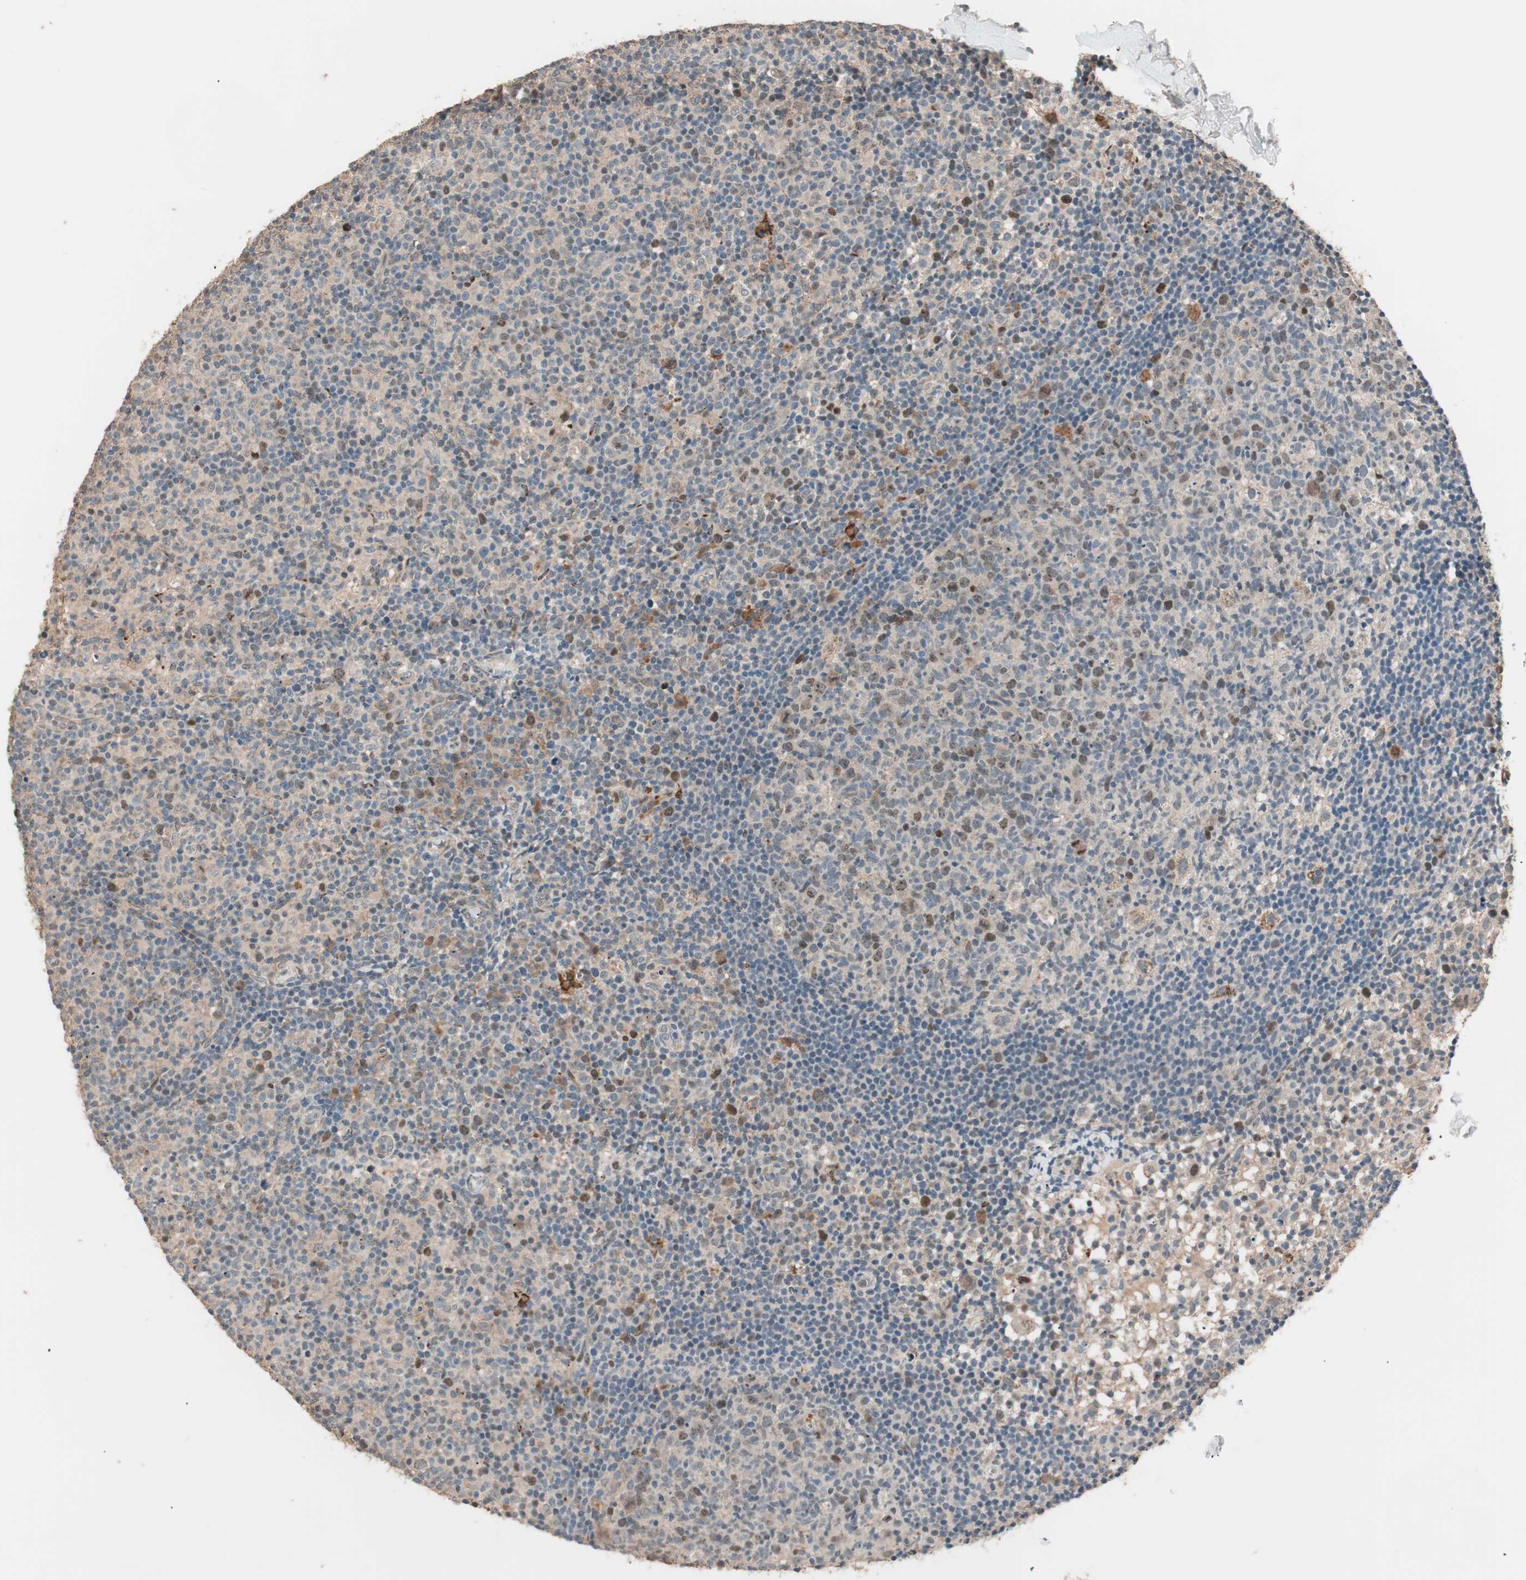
{"staining": {"intensity": "moderate", "quantity": "25%-75%", "location": "cytoplasmic/membranous,nuclear"}, "tissue": "lymph node", "cell_type": "Germinal center cells", "image_type": "normal", "snomed": [{"axis": "morphology", "description": "Normal tissue, NOS"}, {"axis": "morphology", "description": "Inflammation, NOS"}, {"axis": "topography", "description": "Lymph node"}], "caption": "Immunohistochemical staining of benign human lymph node displays 25%-75% levels of moderate cytoplasmic/membranous,nuclear protein expression in approximately 25%-75% of germinal center cells. The protein of interest is stained brown, and the nuclei are stained in blue (DAB IHC with brightfield microscopy, high magnification).", "gene": "NFRKB", "patient": {"sex": "male", "age": 55}}